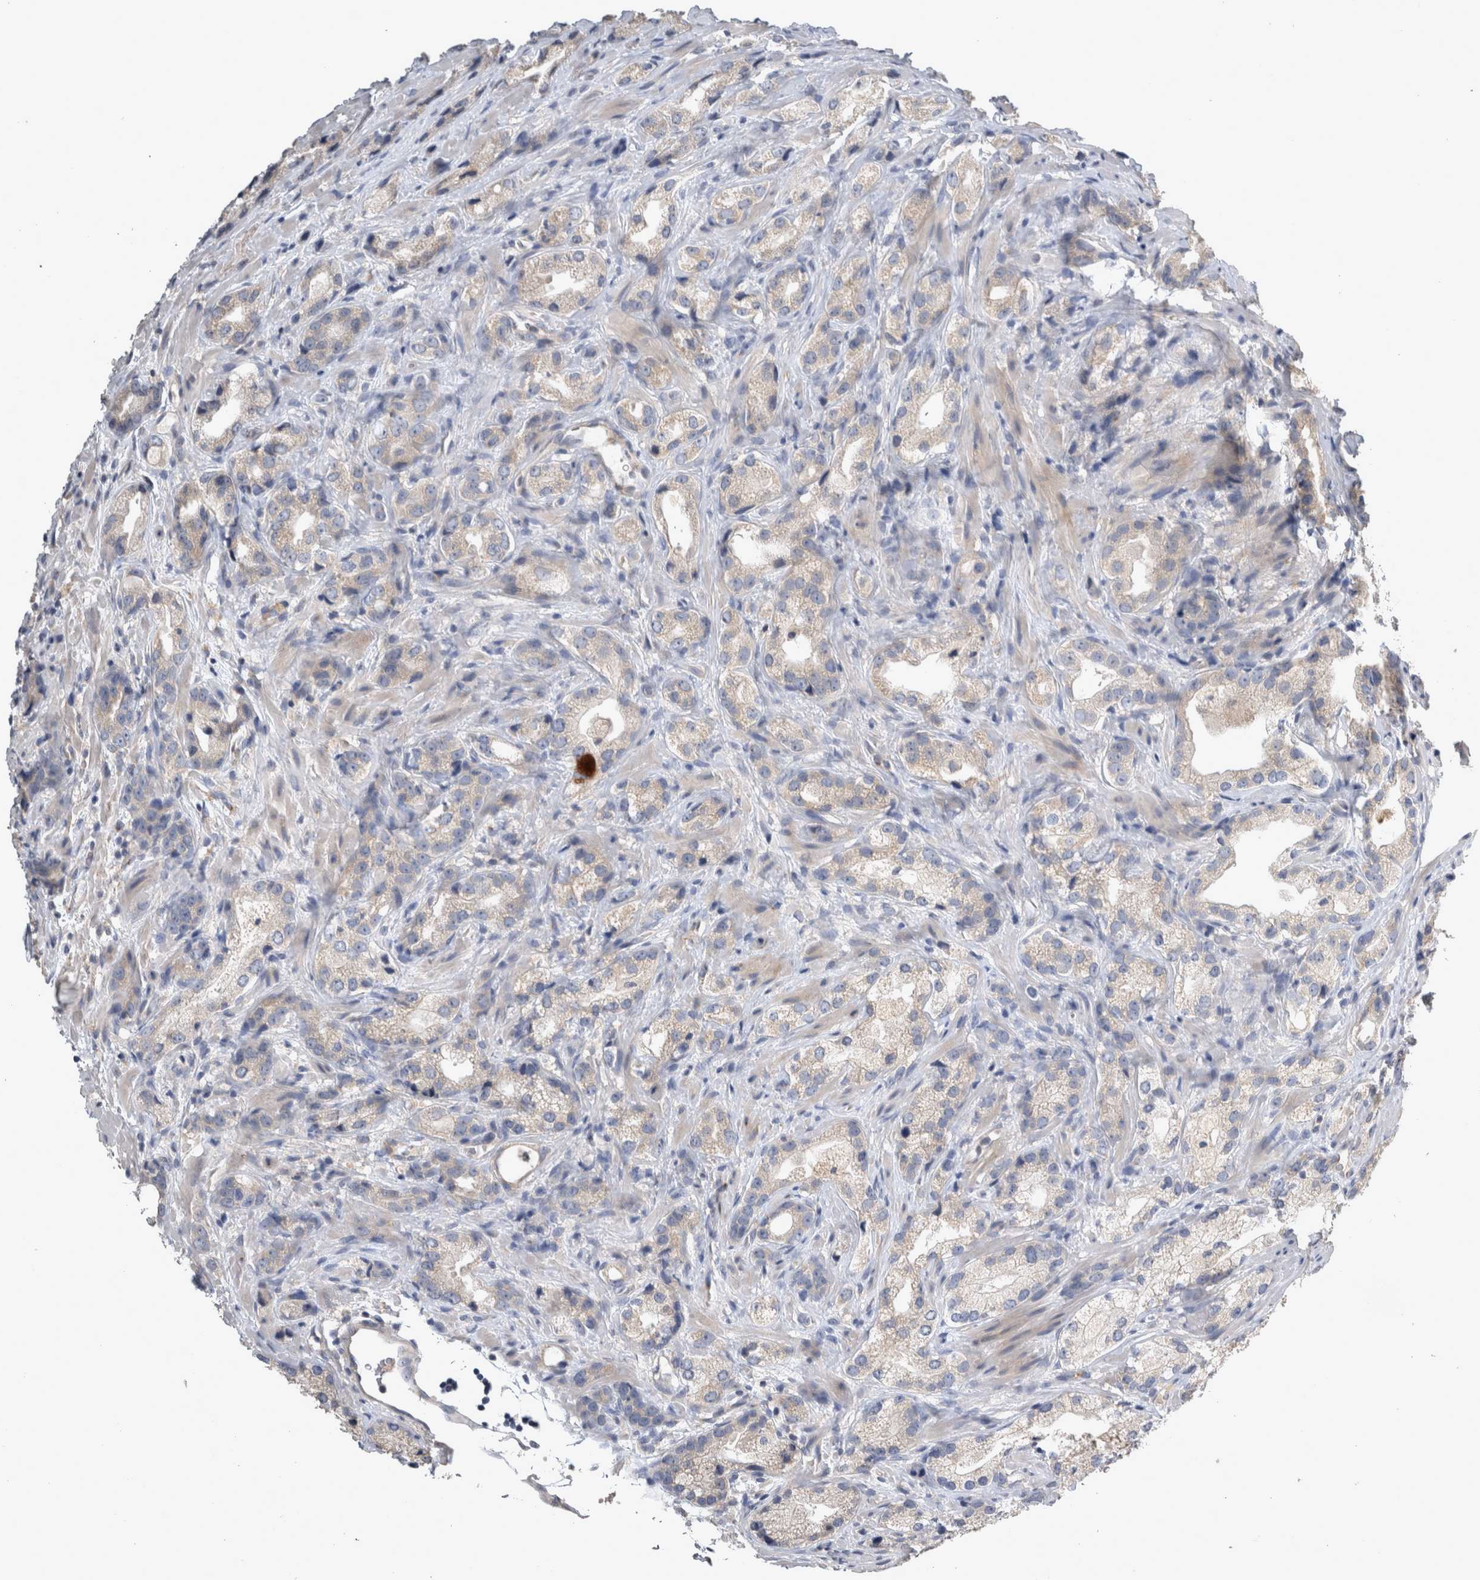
{"staining": {"intensity": "negative", "quantity": "none", "location": "none"}, "tissue": "prostate cancer", "cell_type": "Tumor cells", "image_type": "cancer", "snomed": [{"axis": "morphology", "description": "Adenocarcinoma, High grade"}, {"axis": "topography", "description": "Prostate"}], "caption": "There is no significant expression in tumor cells of adenocarcinoma (high-grade) (prostate).", "gene": "SLC22A11", "patient": {"sex": "male", "age": 63}}